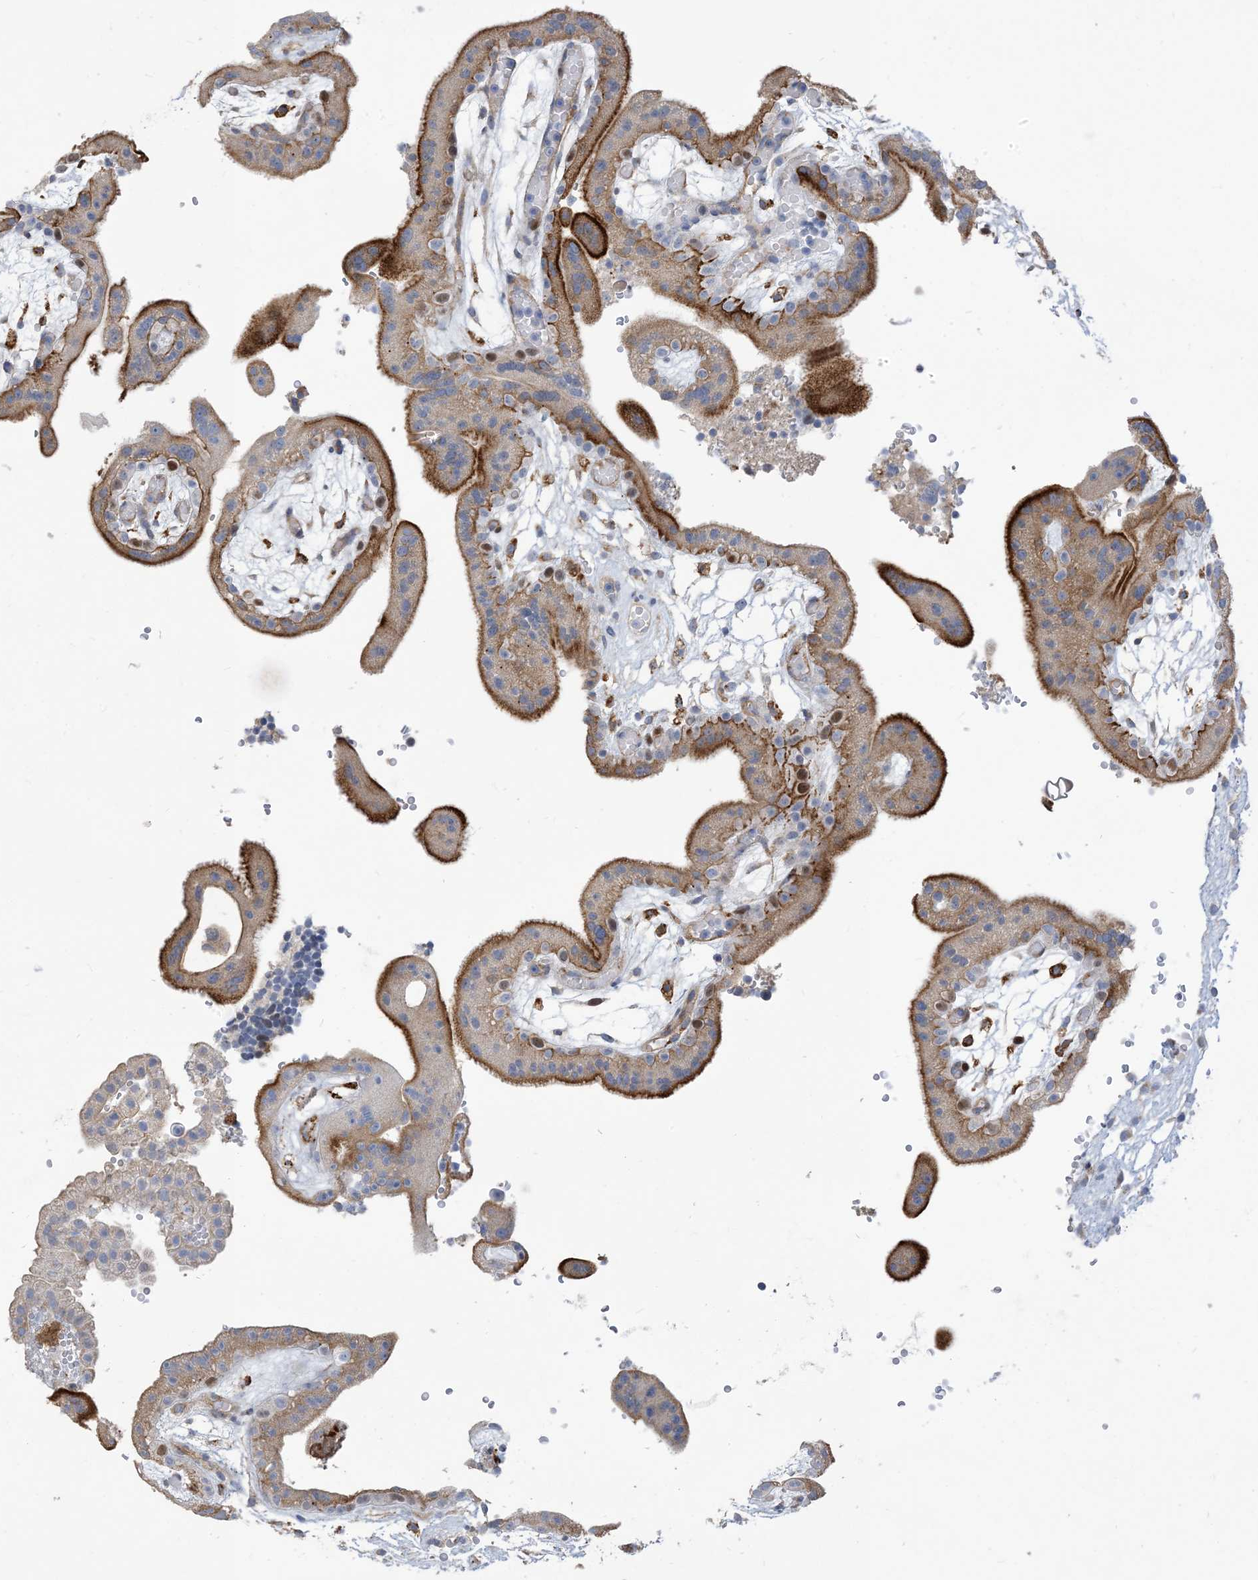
{"staining": {"intensity": "moderate", "quantity": "25%-75%", "location": "cytoplasmic/membranous"}, "tissue": "placenta", "cell_type": "Trophoblastic cells", "image_type": "normal", "snomed": [{"axis": "morphology", "description": "Normal tissue, NOS"}, {"axis": "topography", "description": "Placenta"}], "caption": "IHC of normal placenta exhibits medium levels of moderate cytoplasmic/membranous staining in approximately 25%-75% of trophoblastic cells.", "gene": "PEAR1", "patient": {"sex": "female", "age": 18}}